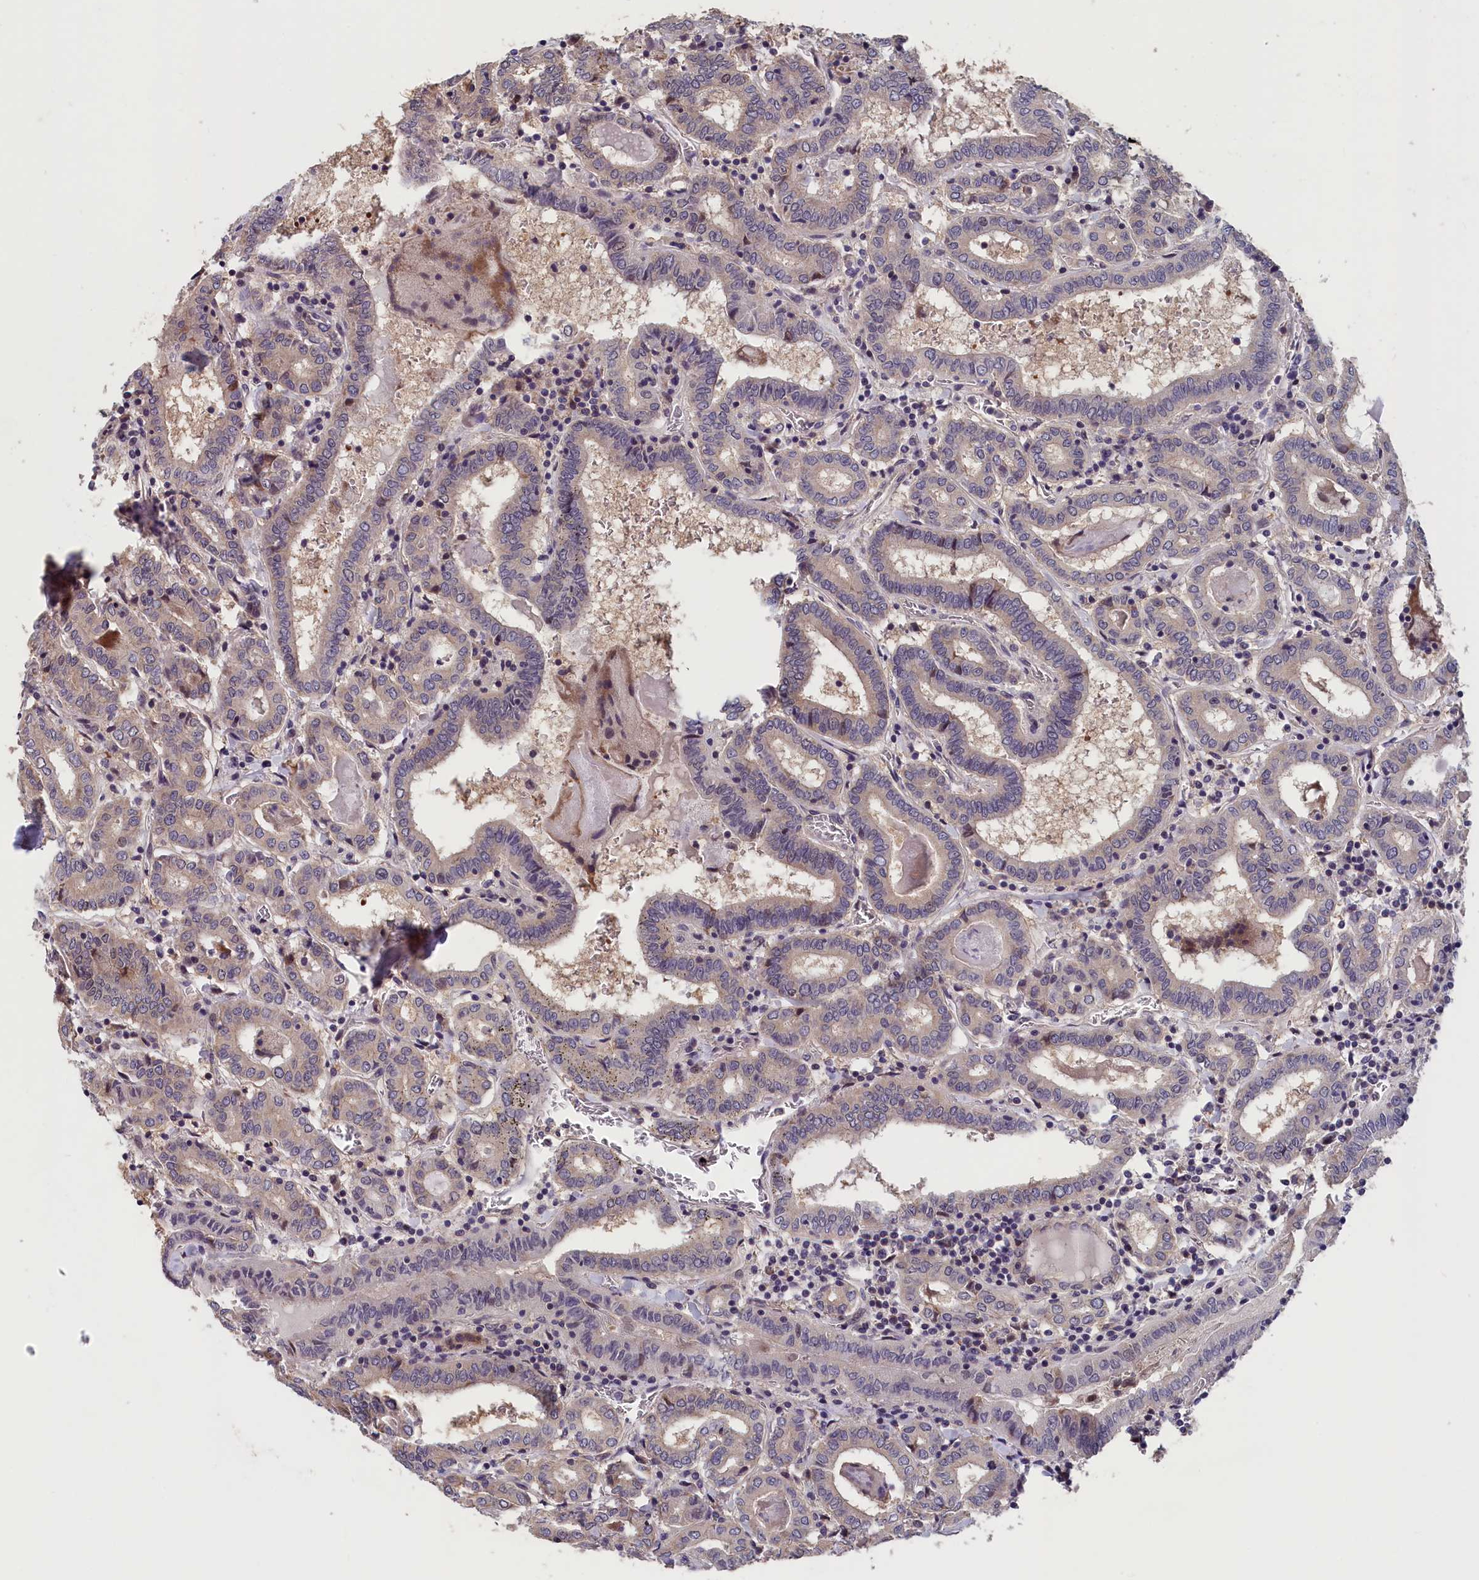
{"staining": {"intensity": "negative", "quantity": "none", "location": "none"}, "tissue": "thyroid cancer", "cell_type": "Tumor cells", "image_type": "cancer", "snomed": [{"axis": "morphology", "description": "Papillary adenocarcinoma, NOS"}, {"axis": "topography", "description": "Thyroid gland"}], "caption": "Tumor cells are negative for protein expression in human thyroid cancer. (DAB immunohistochemistry visualized using brightfield microscopy, high magnification).", "gene": "TMEM116", "patient": {"sex": "female", "age": 72}}